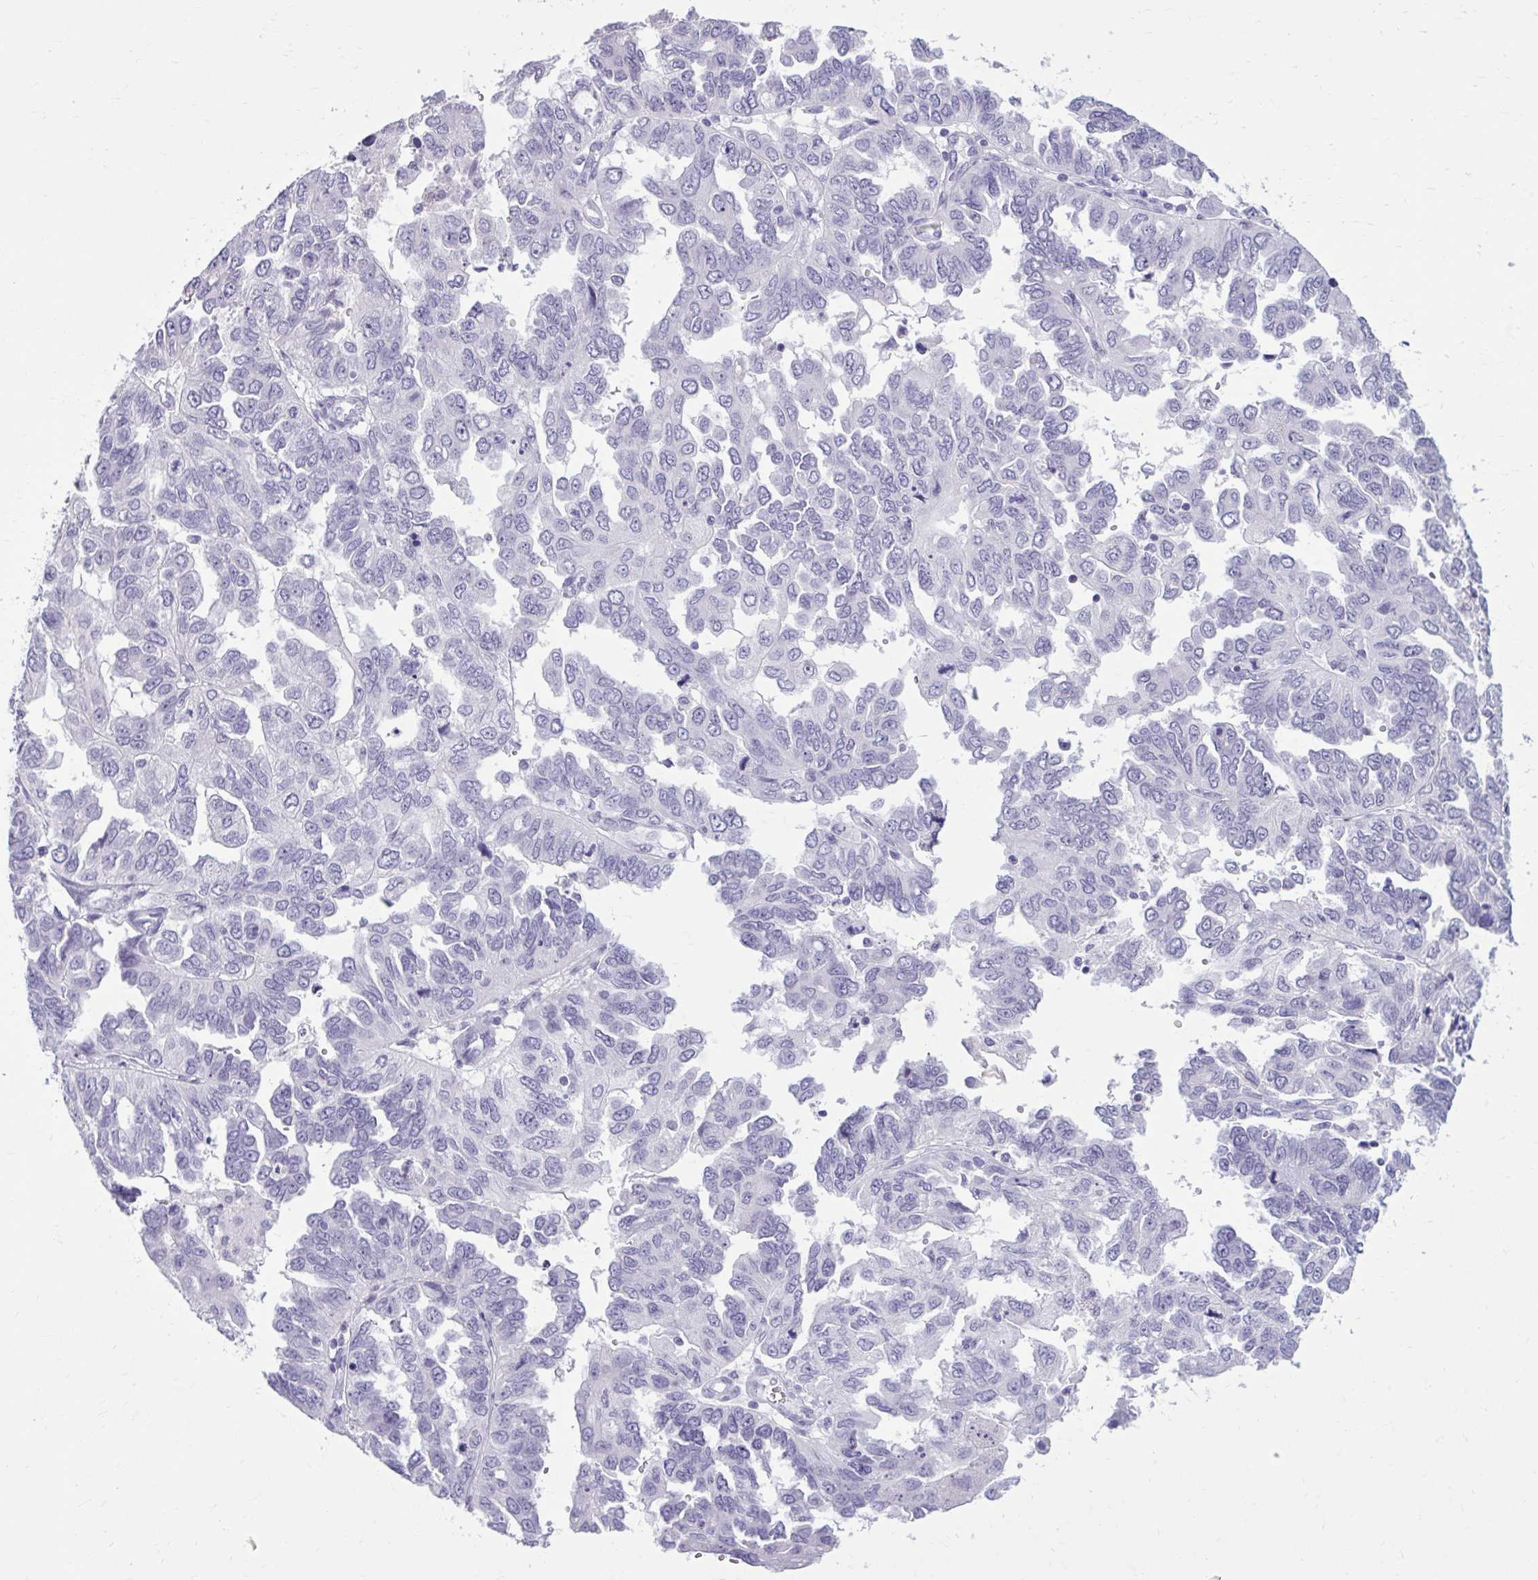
{"staining": {"intensity": "negative", "quantity": "none", "location": "none"}, "tissue": "ovarian cancer", "cell_type": "Tumor cells", "image_type": "cancer", "snomed": [{"axis": "morphology", "description": "Cystadenocarcinoma, serous, NOS"}, {"axis": "topography", "description": "Ovary"}], "caption": "Ovarian cancer (serous cystadenocarcinoma) was stained to show a protein in brown. There is no significant expression in tumor cells.", "gene": "OR4B1", "patient": {"sex": "female", "age": 53}}